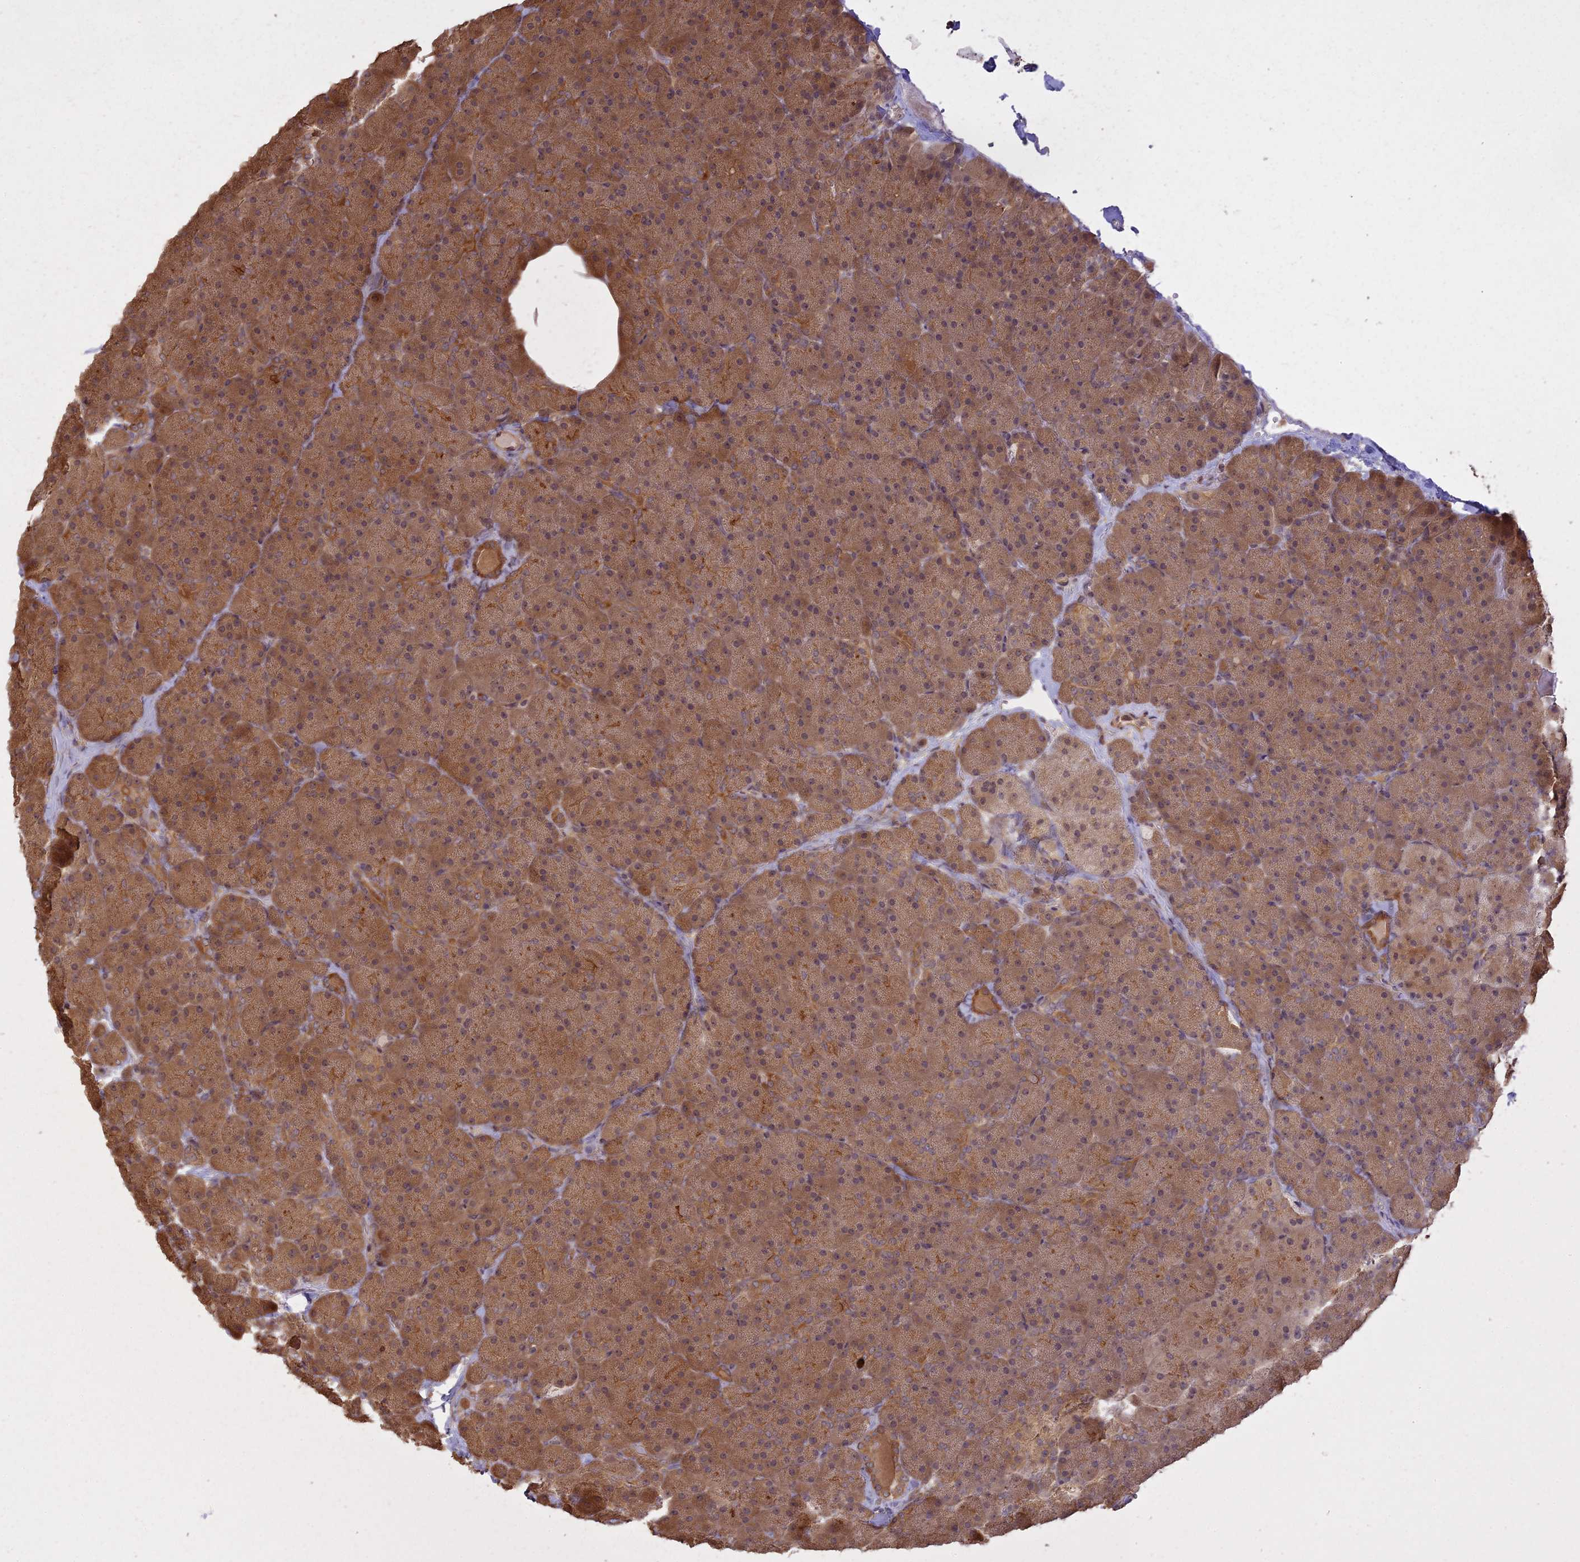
{"staining": {"intensity": "moderate", "quantity": ">75%", "location": "cytoplasmic/membranous"}, "tissue": "pancreas", "cell_type": "Exocrine glandular cells", "image_type": "normal", "snomed": [{"axis": "morphology", "description": "Normal tissue, NOS"}, {"axis": "topography", "description": "Pancreas"}], "caption": "A medium amount of moderate cytoplasmic/membranous staining is appreciated in approximately >75% of exocrine glandular cells in unremarkable pancreas.", "gene": "LIN37", "patient": {"sex": "male", "age": 36}}